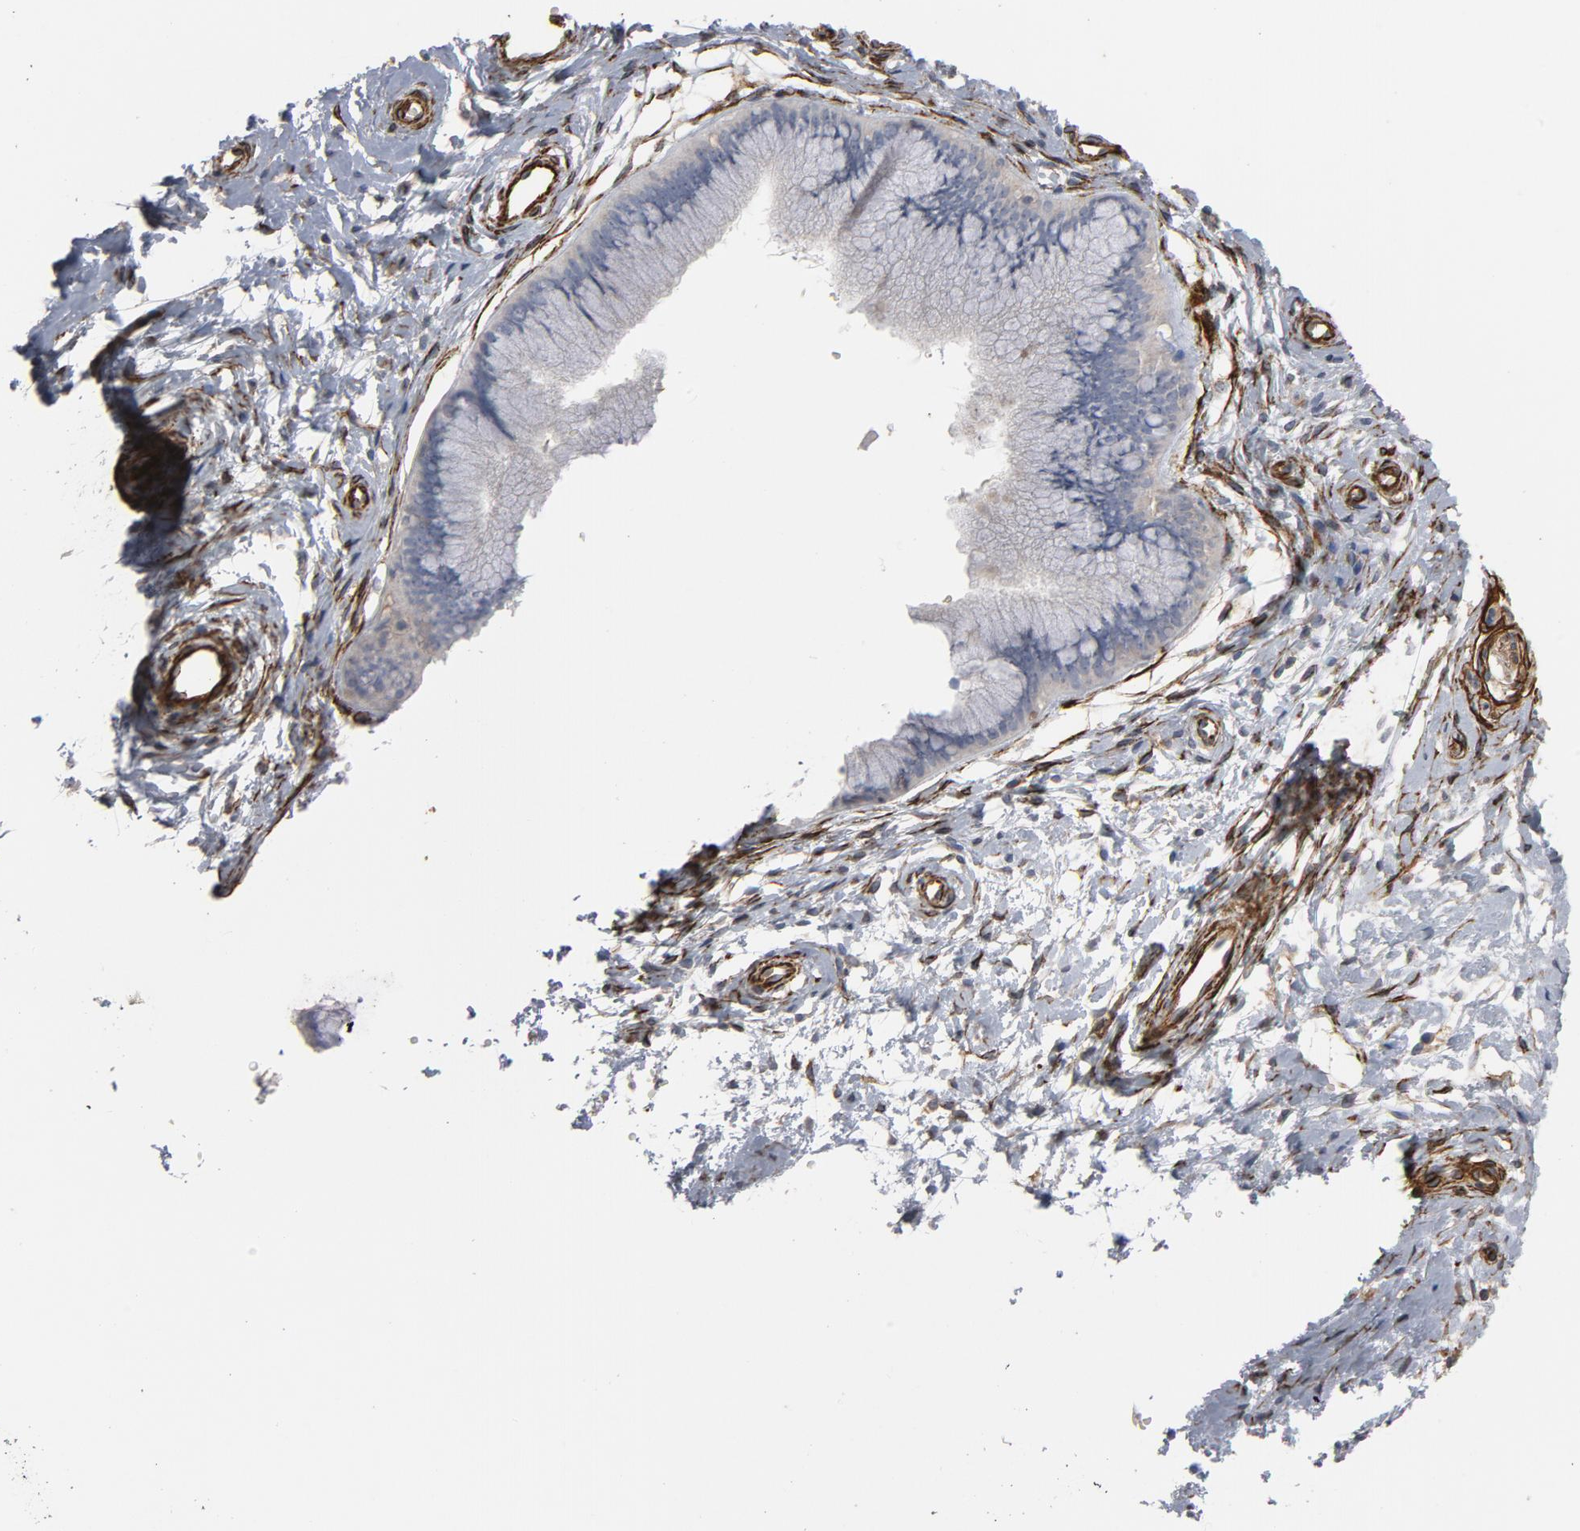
{"staining": {"intensity": "negative", "quantity": "none", "location": "none"}, "tissue": "cervix", "cell_type": "Glandular cells", "image_type": "normal", "snomed": [{"axis": "morphology", "description": "Normal tissue, NOS"}, {"axis": "topography", "description": "Cervix"}], "caption": "Protein analysis of unremarkable cervix demonstrates no significant staining in glandular cells. (DAB IHC visualized using brightfield microscopy, high magnification).", "gene": "GNG2", "patient": {"sex": "female", "age": 39}}